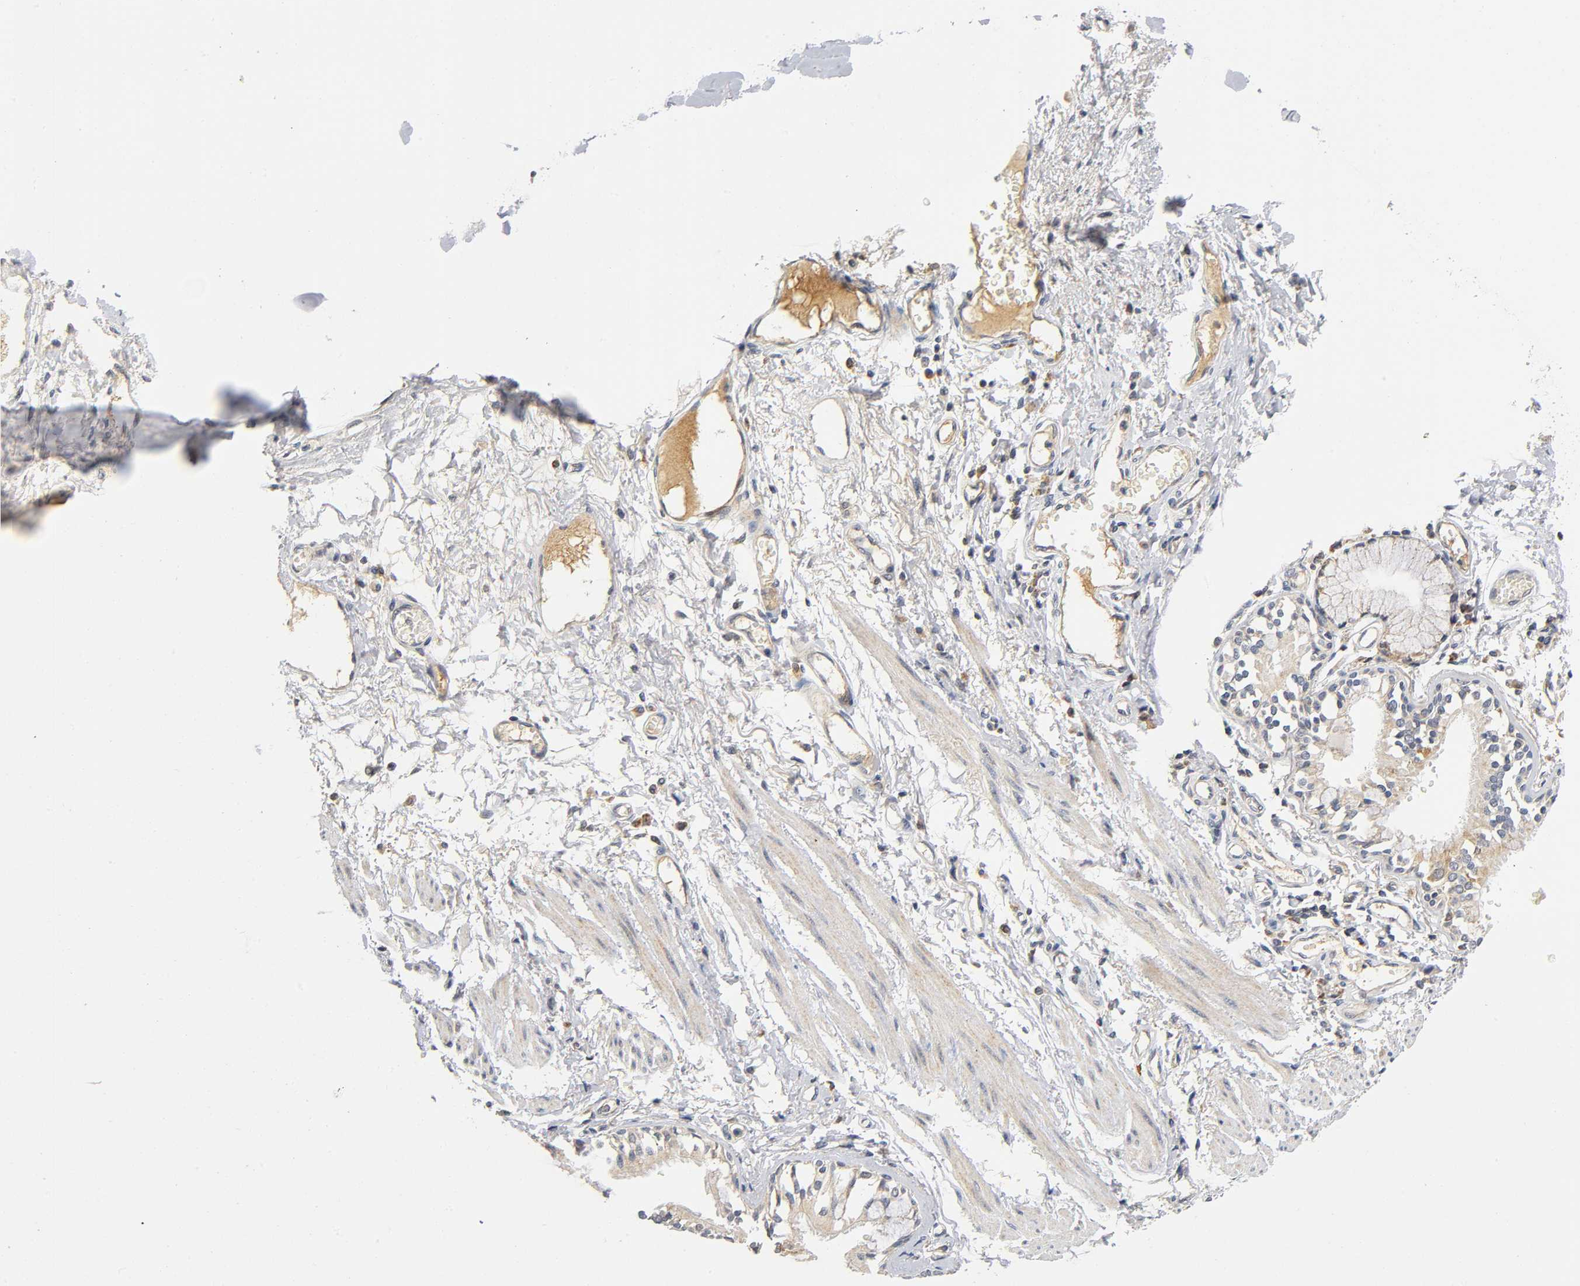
{"staining": {"intensity": "moderate", "quantity": ">75%", "location": "cytoplasmic/membranous"}, "tissue": "bronchus", "cell_type": "Respiratory epithelial cells", "image_type": "normal", "snomed": [{"axis": "morphology", "description": "Normal tissue, NOS"}, {"axis": "topography", "description": "Bronchus"}, {"axis": "topography", "description": "Lung"}], "caption": "IHC (DAB) staining of normal bronchus exhibits moderate cytoplasmic/membranous protein staining in approximately >75% of respiratory epithelial cells.", "gene": "NRP1", "patient": {"sex": "female", "age": 56}}